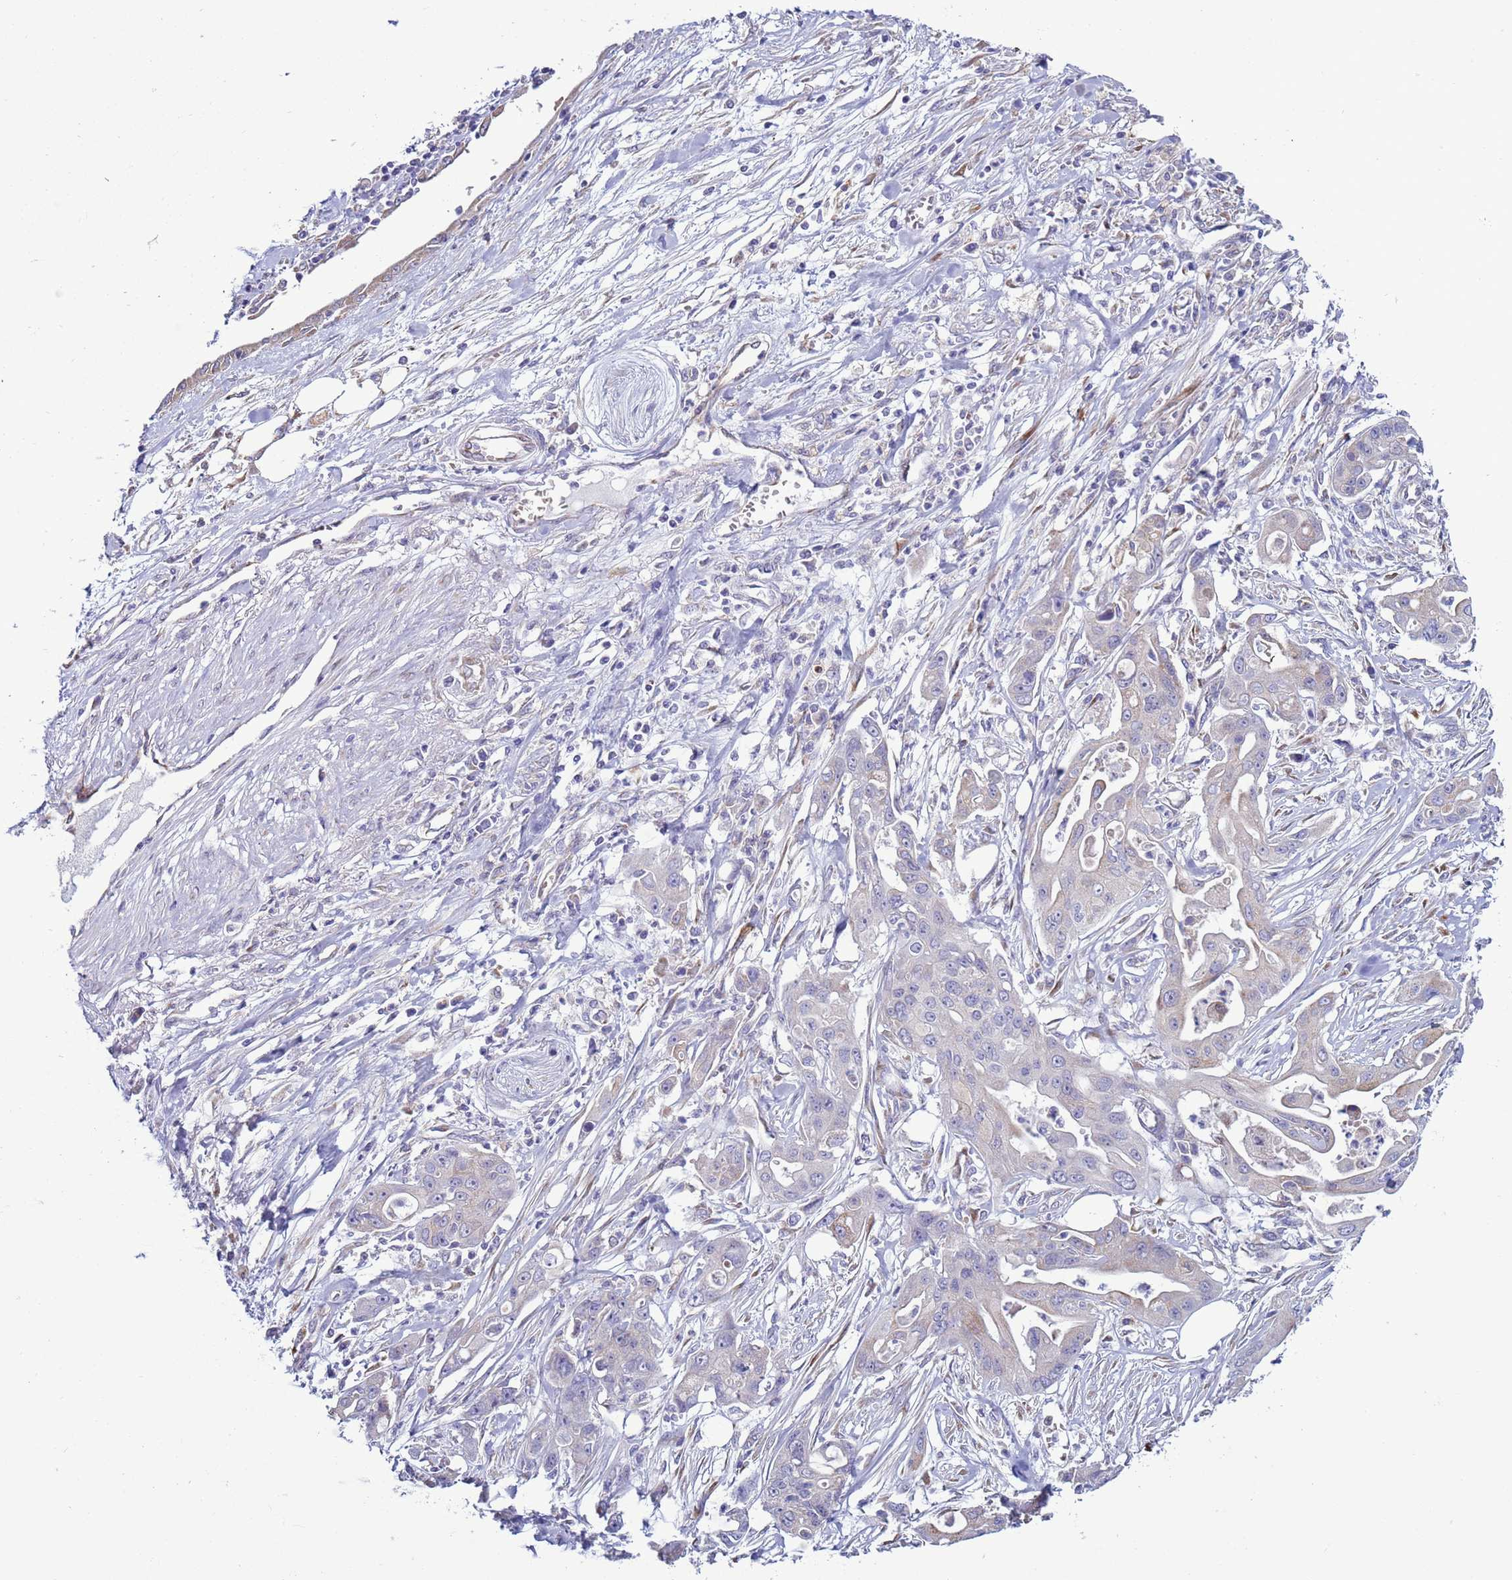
{"staining": {"intensity": "negative", "quantity": "none", "location": "none"}, "tissue": "ovarian cancer", "cell_type": "Tumor cells", "image_type": "cancer", "snomed": [{"axis": "morphology", "description": "Cystadenocarcinoma, mucinous, NOS"}, {"axis": "topography", "description": "Ovary"}], "caption": "Tumor cells are negative for brown protein staining in ovarian cancer.", "gene": "ABHD17B", "patient": {"sex": "female", "age": 70}}